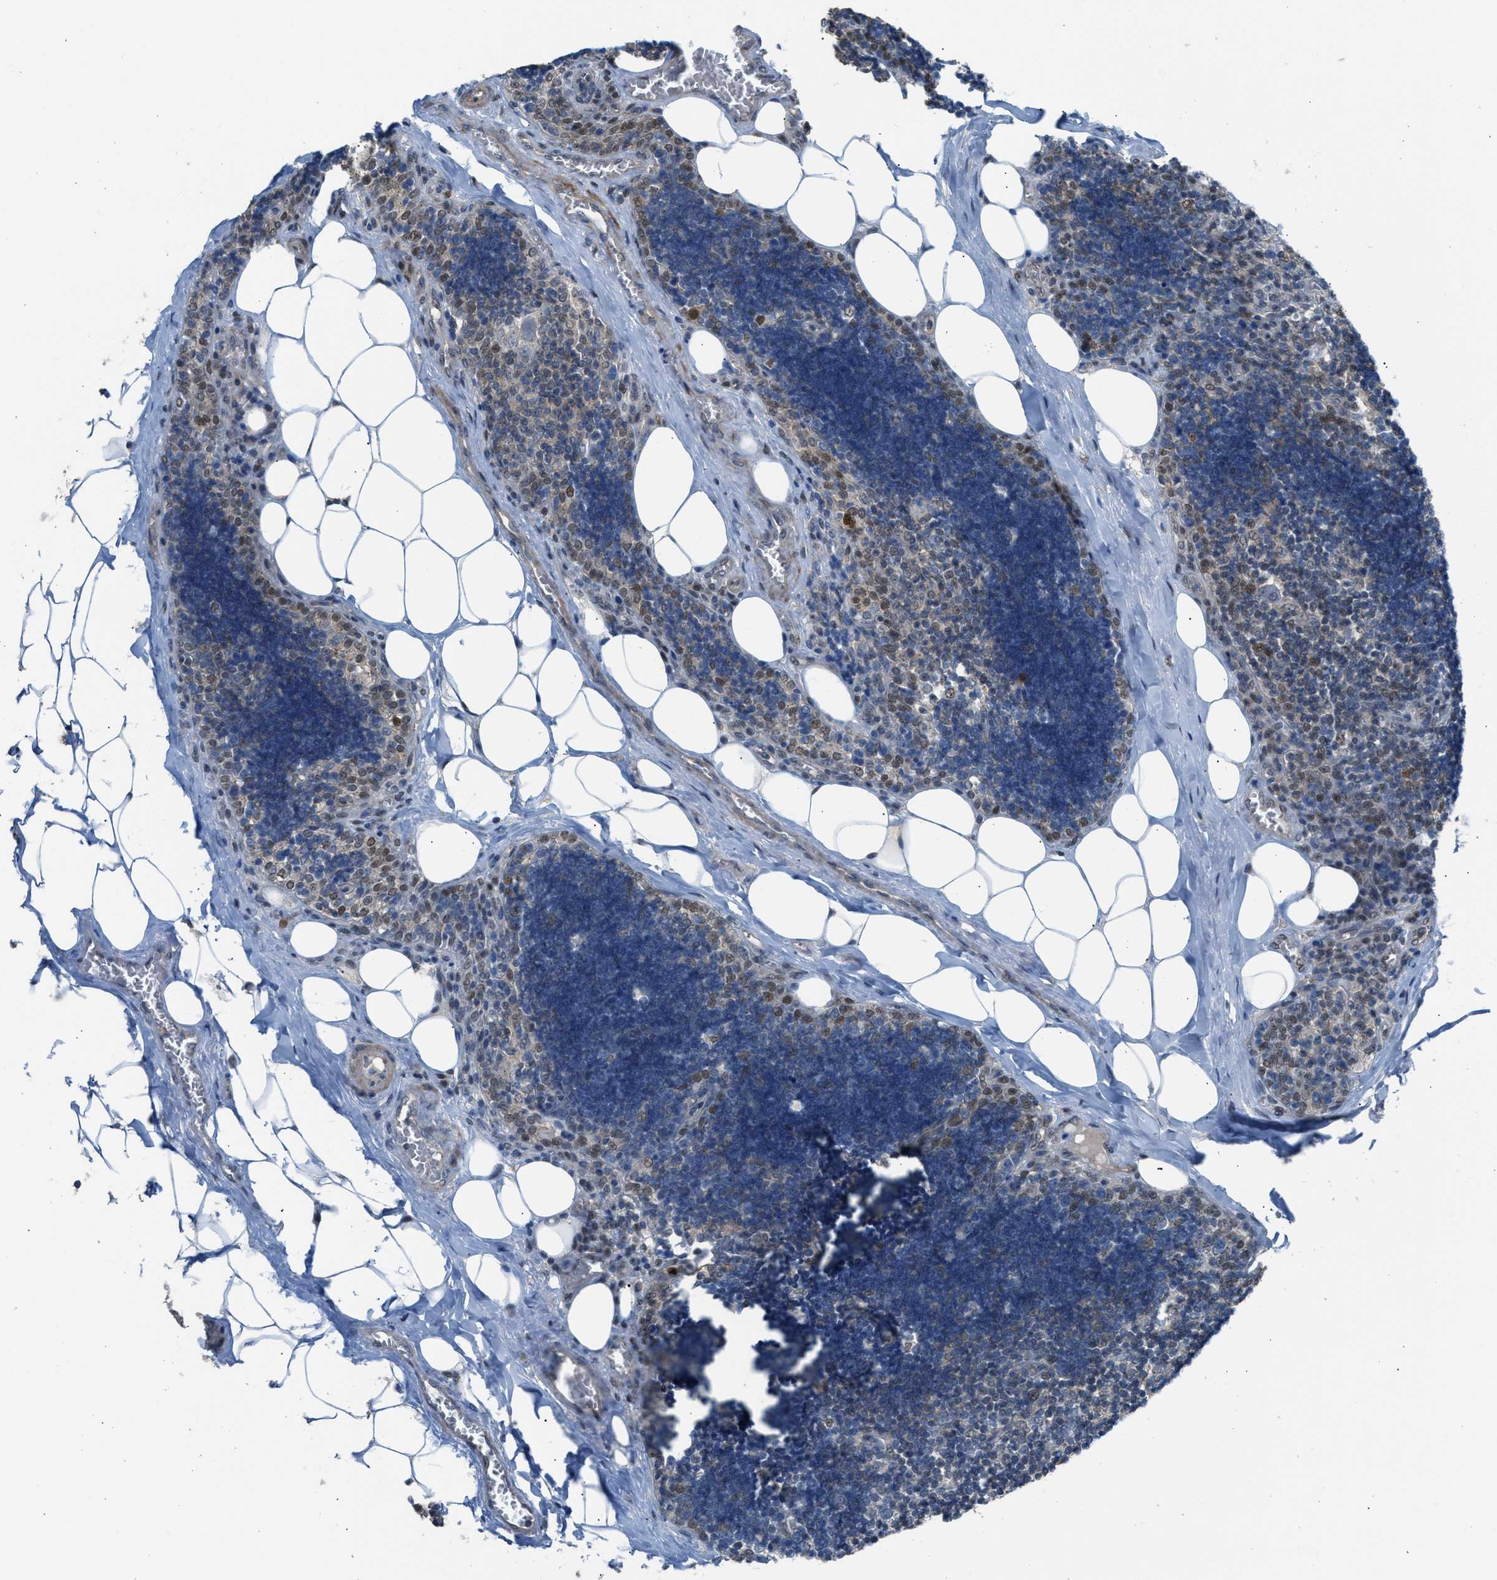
{"staining": {"intensity": "weak", "quantity": "<25%", "location": "nuclear"}, "tissue": "lymph node", "cell_type": "Germinal center cells", "image_type": "normal", "snomed": [{"axis": "morphology", "description": "Normal tissue, NOS"}, {"axis": "topography", "description": "Lymph node"}], "caption": "Immunohistochemistry image of normal human lymph node stained for a protein (brown), which exhibits no staining in germinal center cells.", "gene": "CRTC1", "patient": {"sex": "male", "age": 33}}